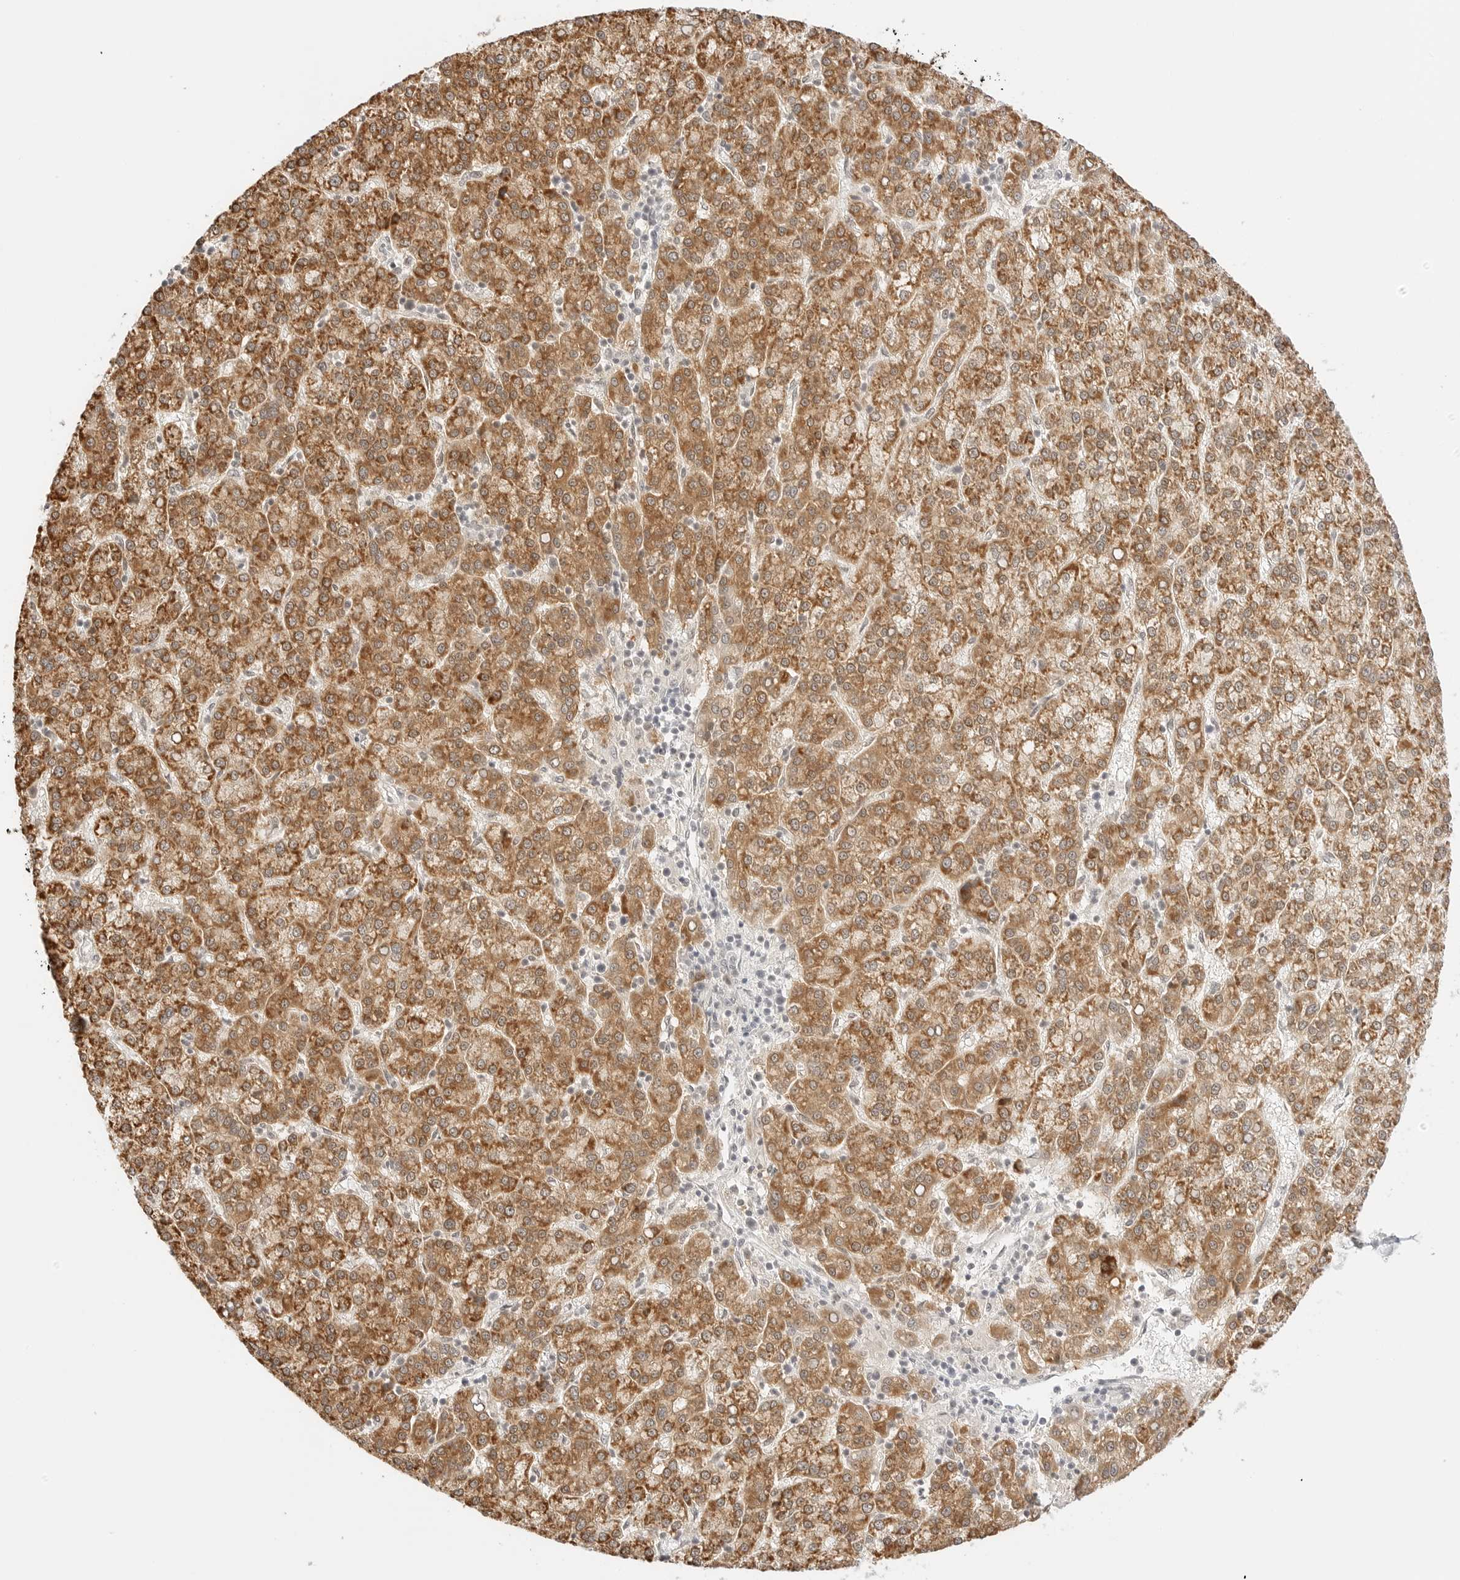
{"staining": {"intensity": "strong", "quantity": ">75%", "location": "cytoplasmic/membranous"}, "tissue": "liver cancer", "cell_type": "Tumor cells", "image_type": "cancer", "snomed": [{"axis": "morphology", "description": "Carcinoma, Hepatocellular, NOS"}, {"axis": "topography", "description": "Liver"}], "caption": "Immunohistochemistry of human liver hepatocellular carcinoma displays high levels of strong cytoplasmic/membranous positivity in approximately >75% of tumor cells.", "gene": "RPS6KL1", "patient": {"sex": "female", "age": 58}}